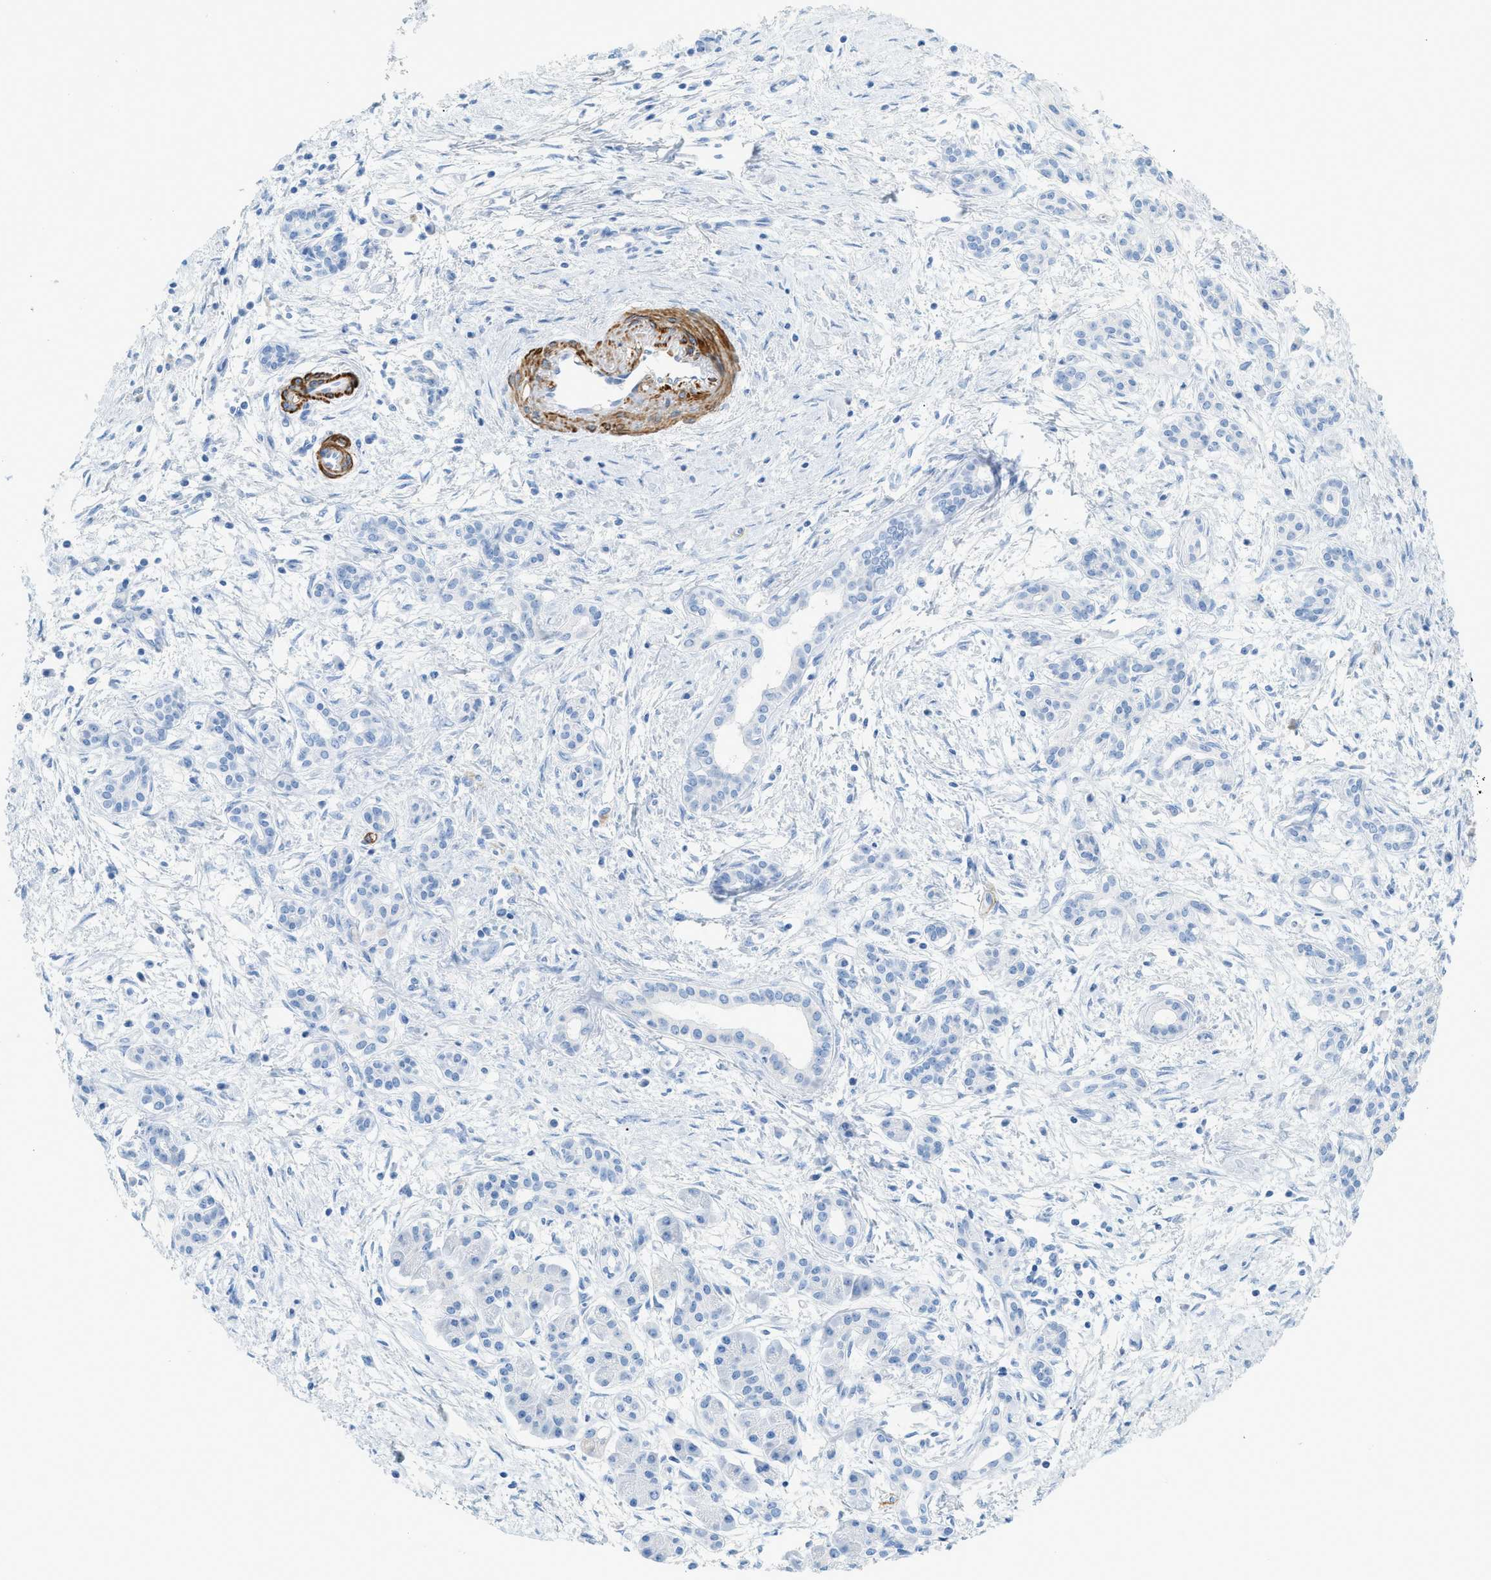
{"staining": {"intensity": "negative", "quantity": "none", "location": "none"}, "tissue": "pancreatic cancer", "cell_type": "Tumor cells", "image_type": "cancer", "snomed": [{"axis": "morphology", "description": "Adenocarcinoma, NOS"}, {"axis": "topography", "description": "Pancreas"}], "caption": "DAB immunohistochemical staining of pancreatic cancer (adenocarcinoma) exhibits no significant staining in tumor cells. Brightfield microscopy of immunohistochemistry (IHC) stained with DAB (brown) and hematoxylin (blue), captured at high magnification.", "gene": "MYH11", "patient": {"sex": "female", "age": 70}}